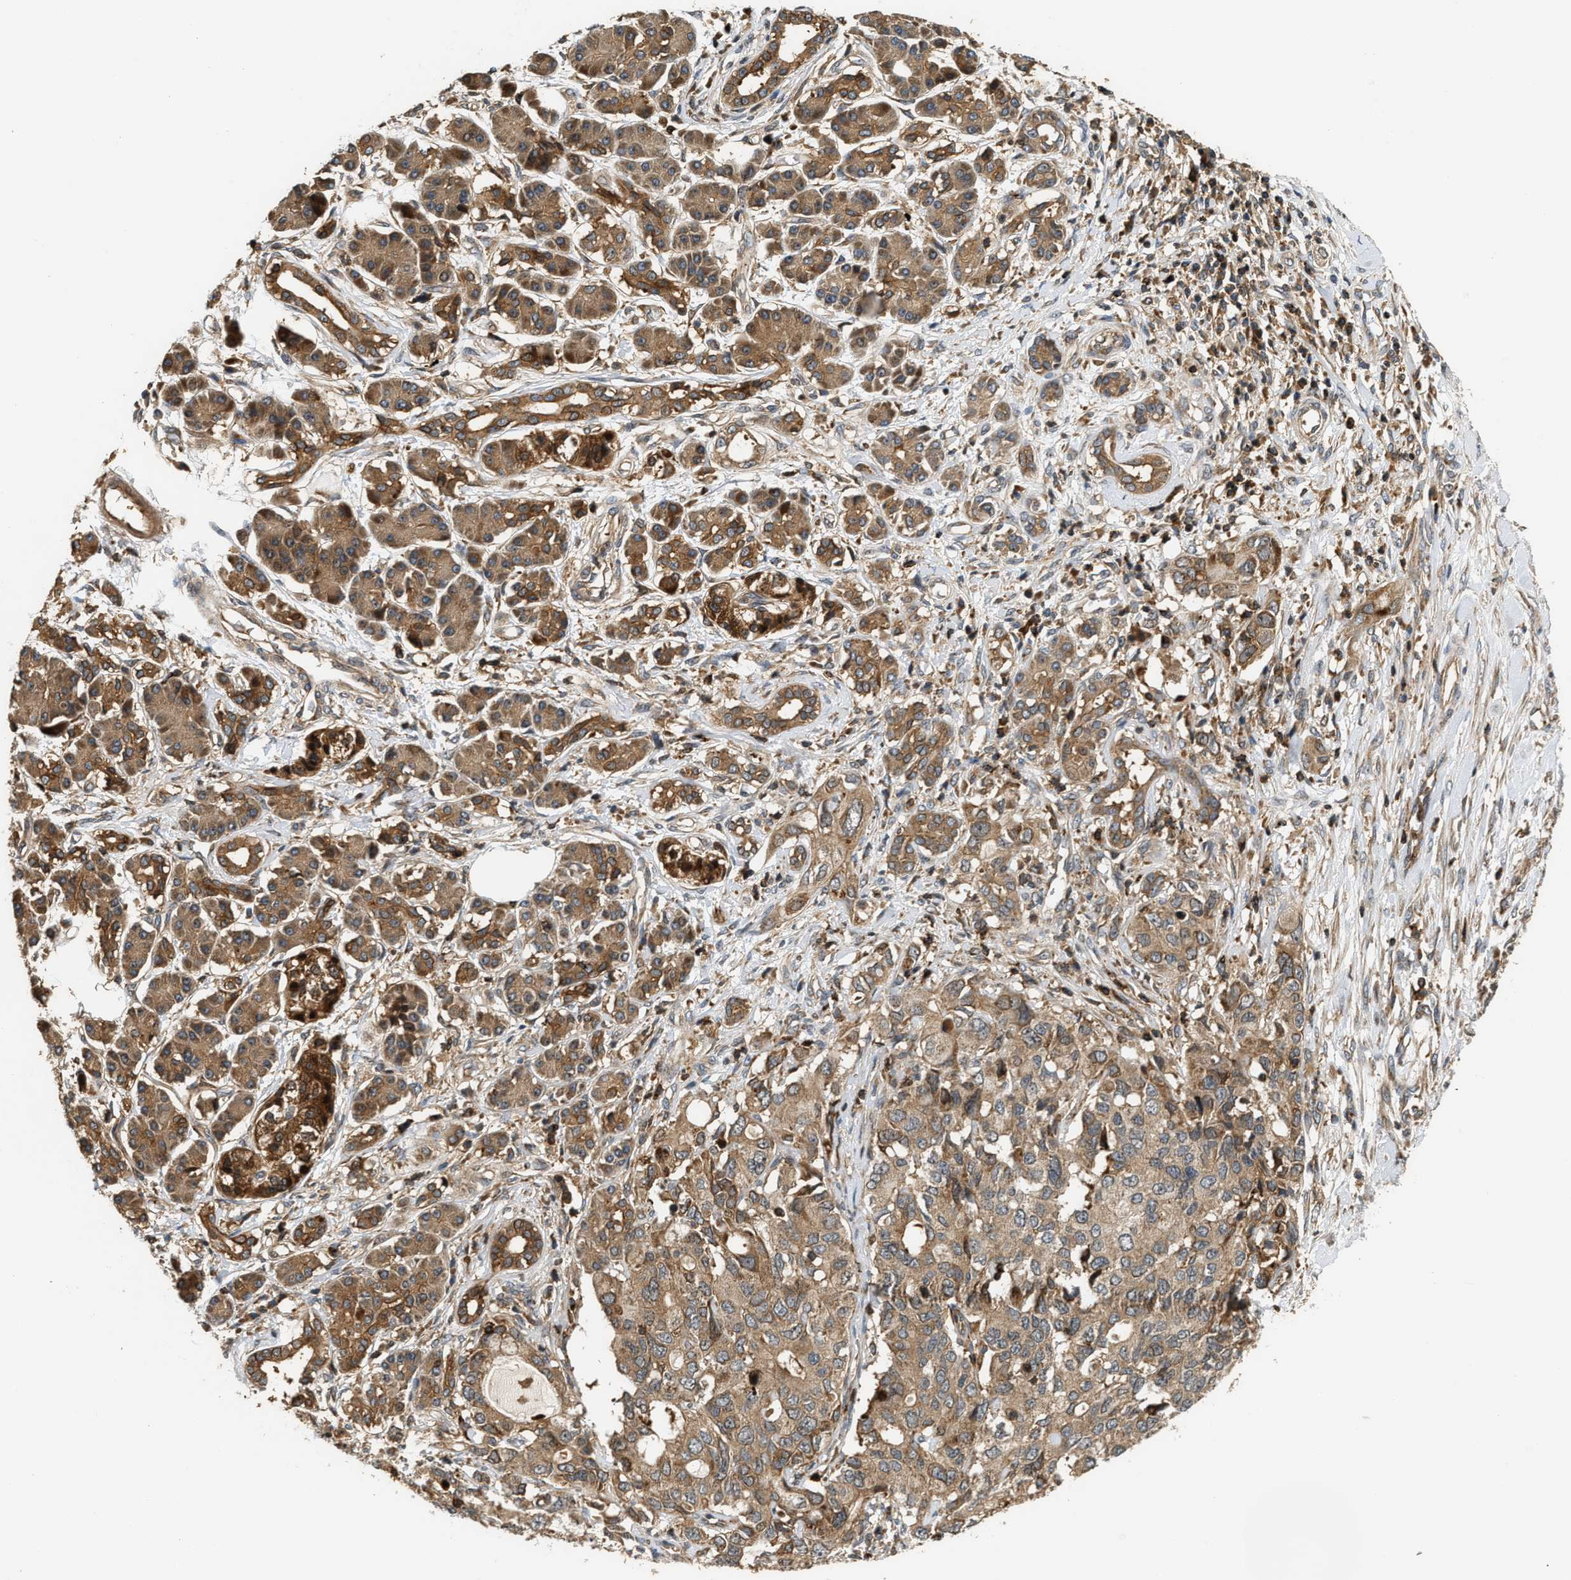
{"staining": {"intensity": "moderate", "quantity": ">75%", "location": "cytoplasmic/membranous"}, "tissue": "pancreatic cancer", "cell_type": "Tumor cells", "image_type": "cancer", "snomed": [{"axis": "morphology", "description": "Adenocarcinoma, NOS"}, {"axis": "topography", "description": "Pancreas"}], "caption": "Immunohistochemical staining of pancreatic adenocarcinoma exhibits medium levels of moderate cytoplasmic/membranous expression in approximately >75% of tumor cells.", "gene": "SNX5", "patient": {"sex": "female", "age": 56}}